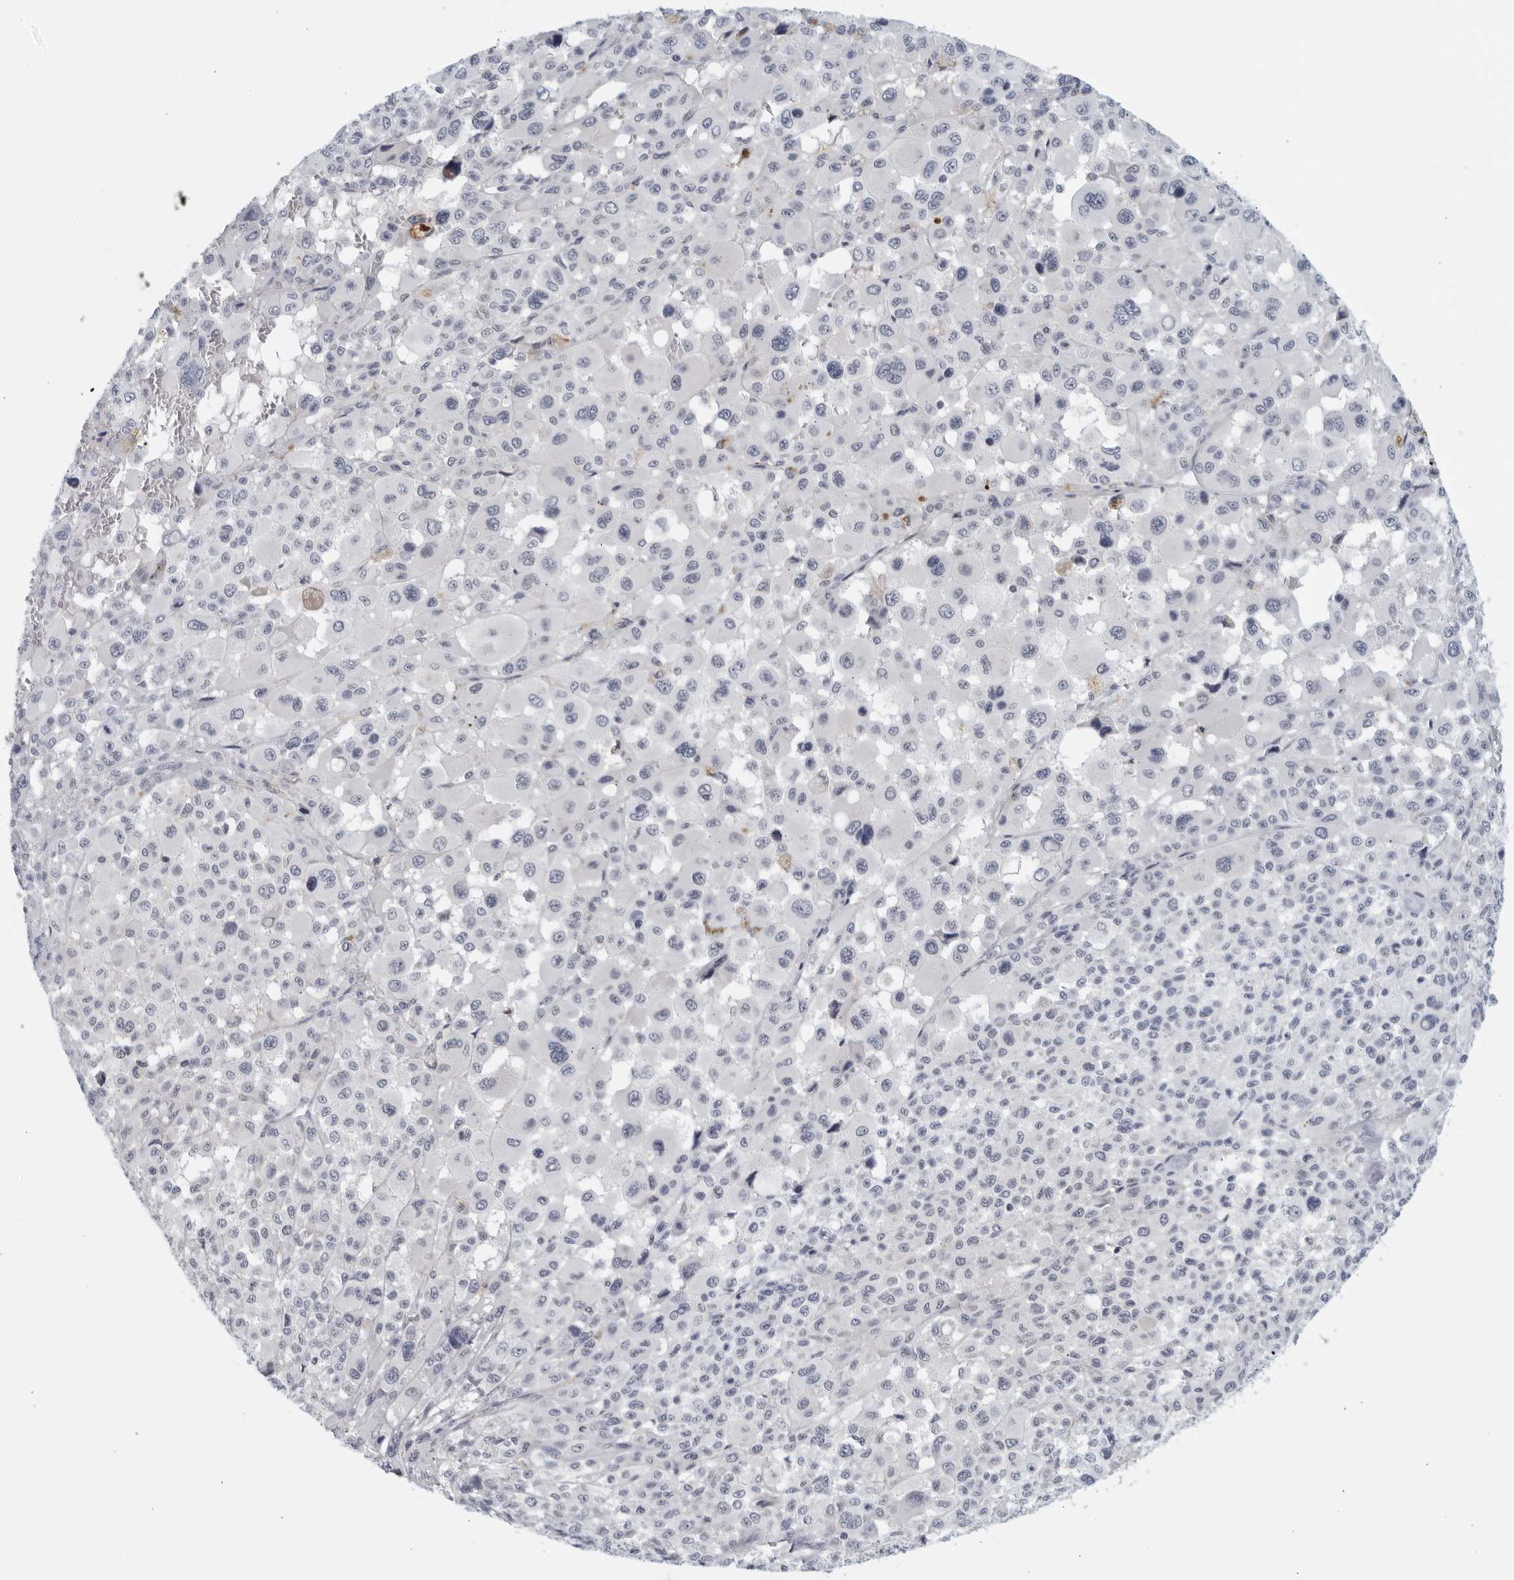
{"staining": {"intensity": "negative", "quantity": "none", "location": "none"}, "tissue": "melanoma", "cell_type": "Tumor cells", "image_type": "cancer", "snomed": [{"axis": "morphology", "description": "Malignant melanoma, Metastatic site"}, {"axis": "topography", "description": "Skin"}], "caption": "High magnification brightfield microscopy of melanoma stained with DAB (3,3'-diaminobenzidine) (brown) and counterstained with hematoxylin (blue): tumor cells show no significant expression.", "gene": "MATN1", "patient": {"sex": "female", "age": 74}}